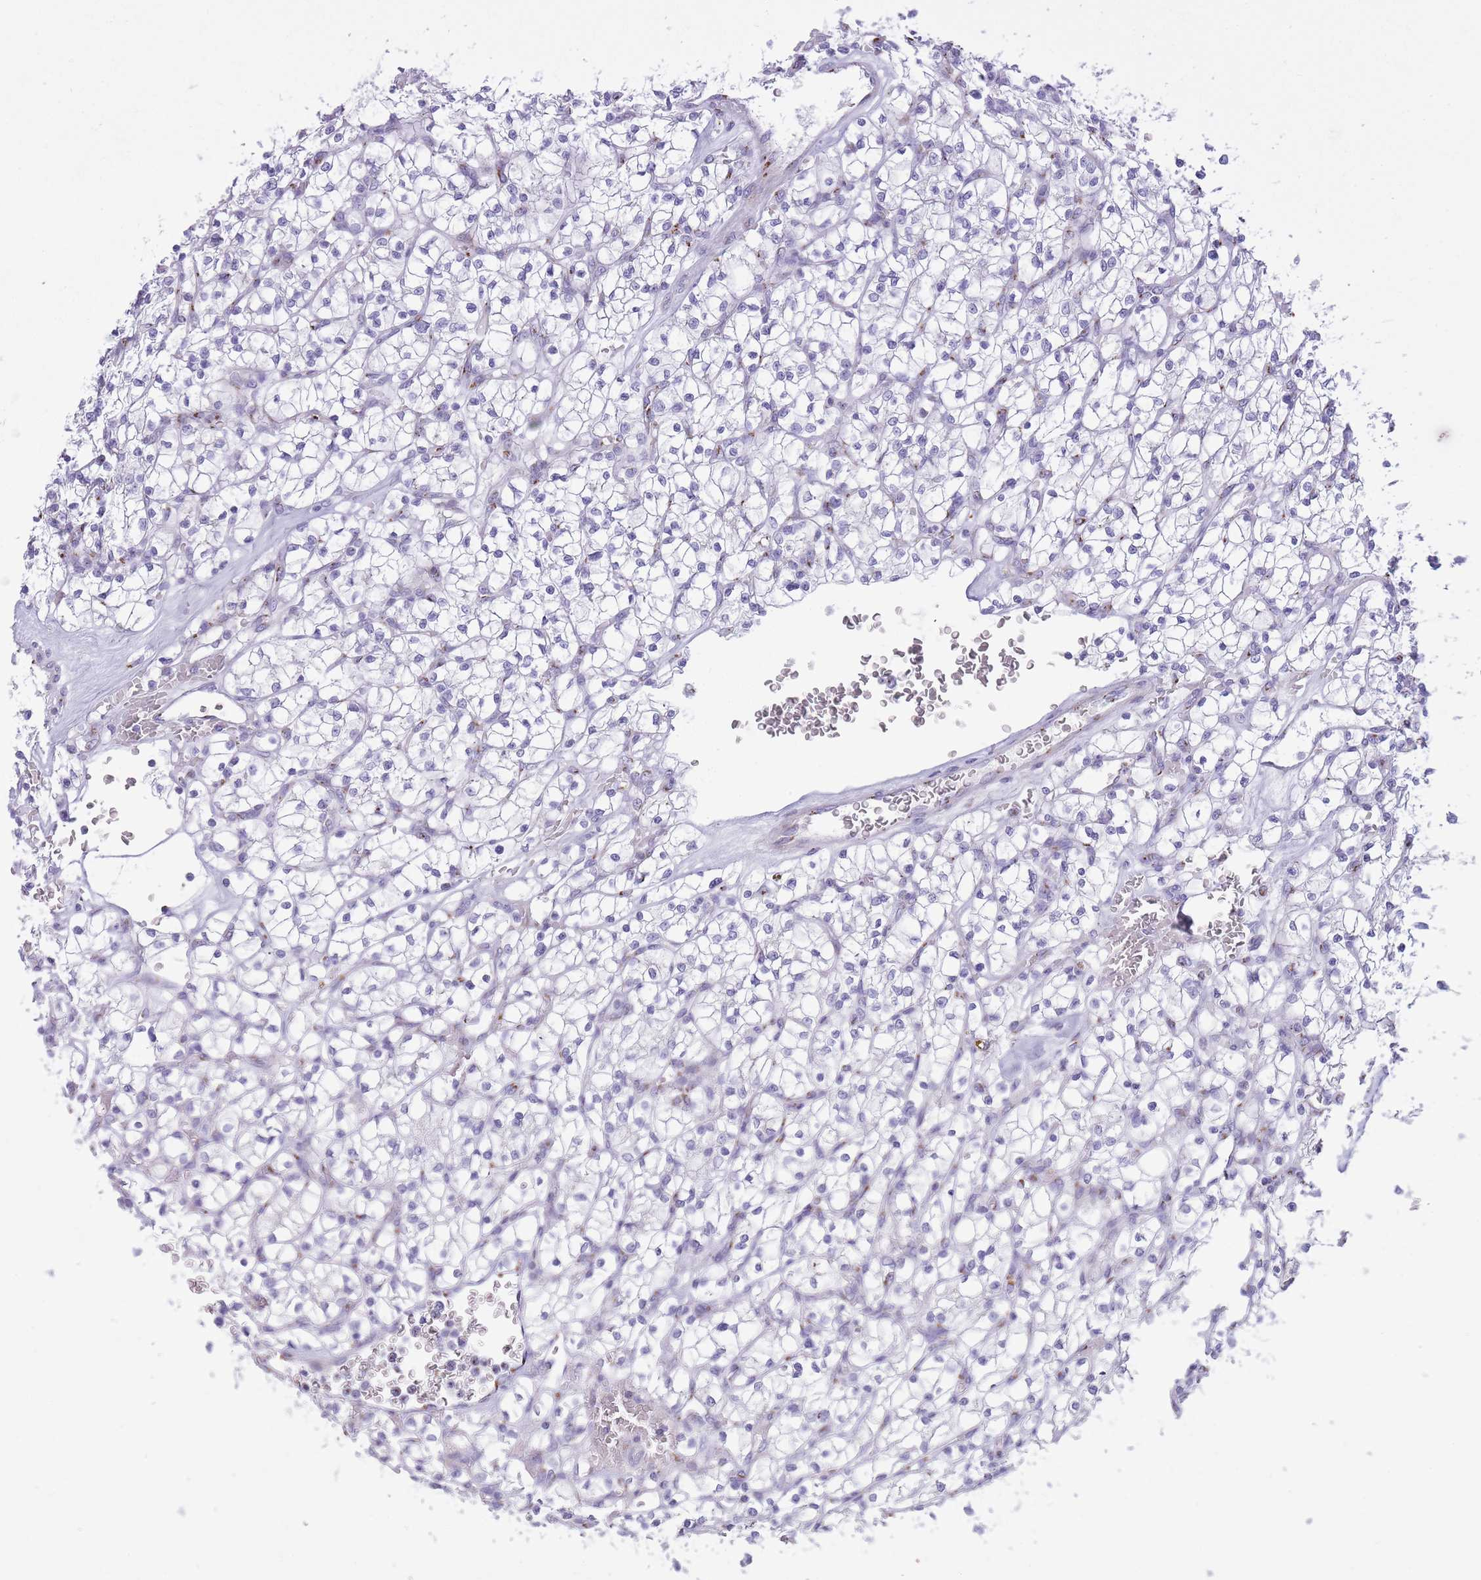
{"staining": {"intensity": "negative", "quantity": "none", "location": "none"}, "tissue": "renal cancer", "cell_type": "Tumor cells", "image_type": "cancer", "snomed": [{"axis": "morphology", "description": "Adenocarcinoma, NOS"}, {"axis": "topography", "description": "Kidney"}], "caption": "Renal cancer (adenocarcinoma) was stained to show a protein in brown. There is no significant staining in tumor cells.", "gene": "B4GALT2", "patient": {"sex": "female", "age": 64}}